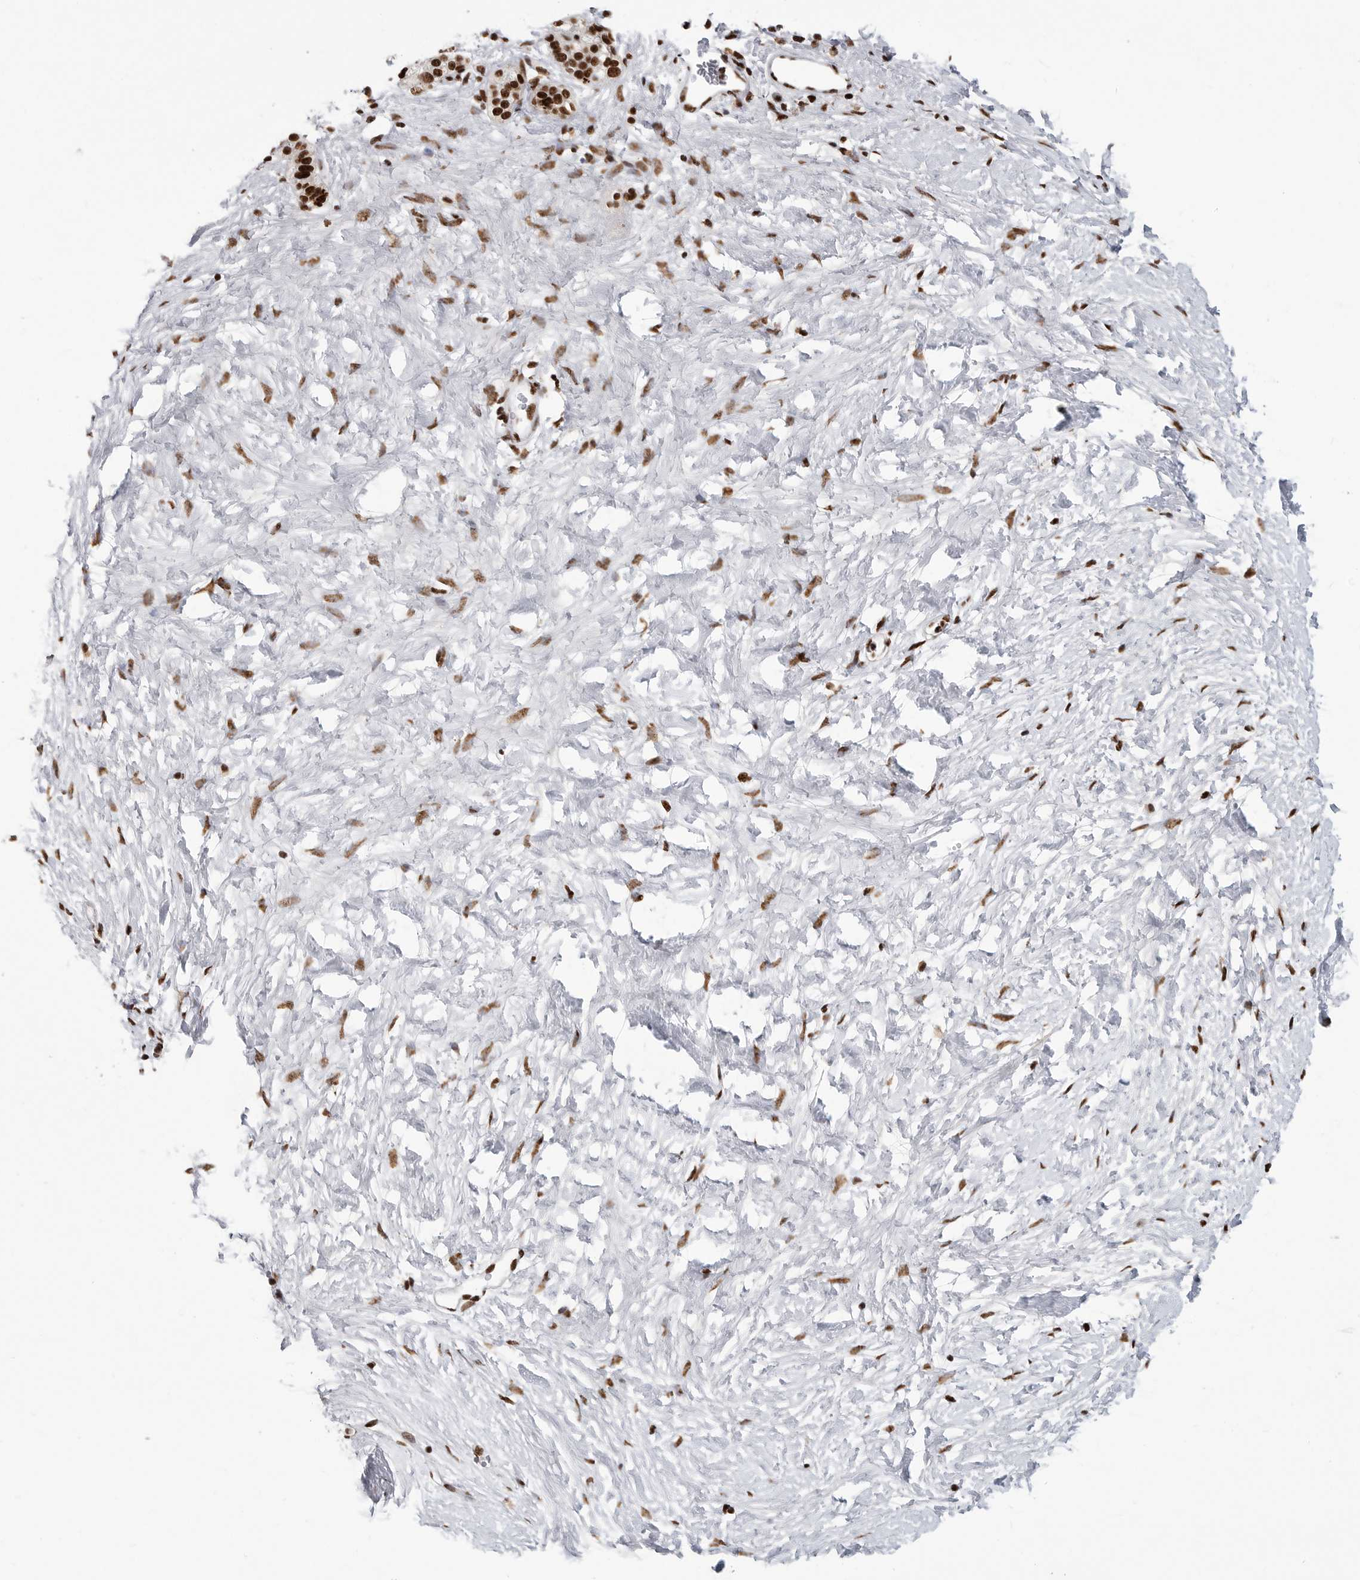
{"staining": {"intensity": "strong", "quantity": ">75%", "location": "nuclear"}, "tissue": "pancreatic cancer", "cell_type": "Tumor cells", "image_type": "cancer", "snomed": [{"axis": "morphology", "description": "Adenocarcinoma, NOS"}, {"axis": "topography", "description": "Pancreas"}], "caption": "Human pancreatic cancer stained for a protein (brown) reveals strong nuclear positive positivity in approximately >75% of tumor cells.", "gene": "BCLAF1", "patient": {"sex": "male", "age": 50}}